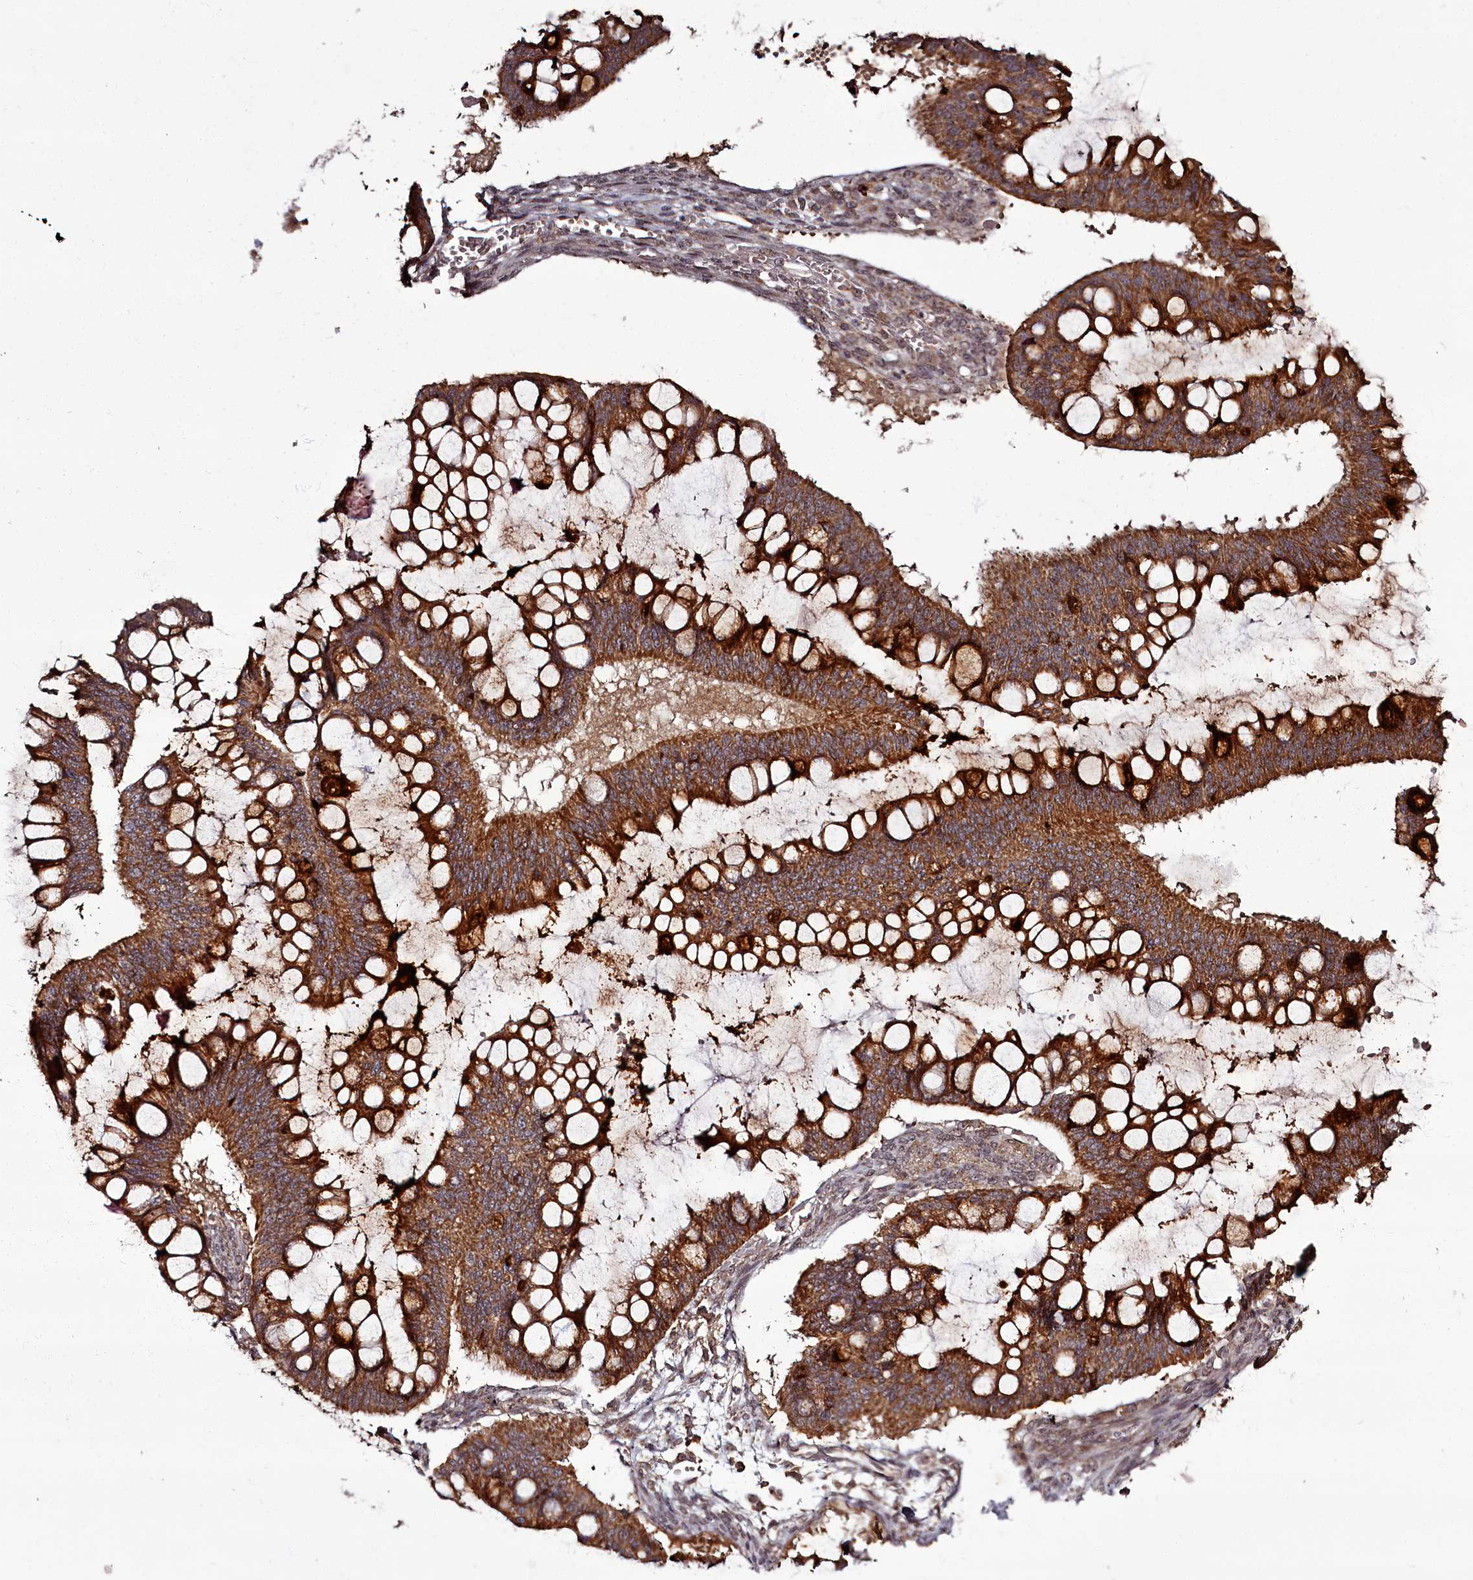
{"staining": {"intensity": "strong", "quantity": ">75%", "location": "cytoplasmic/membranous"}, "tissue": "ovarian cancer", "cell_type": "Tumor cells", "image_type": "cancer", "snomed": [{"axis": "morphology", "description": "Cystadenocarcinoma, mucinous, NOS"}, {"axis": "topography", "description": "Ovary"}], "caption": "Ovarian cancer tissue displays strong cytoplasmic/membranous positivity in approximately >75% of tumor cells, visualized by immunohistochemistry.", "gene": "PCBP2", "patient": {"sex": "female", "age": 73}}